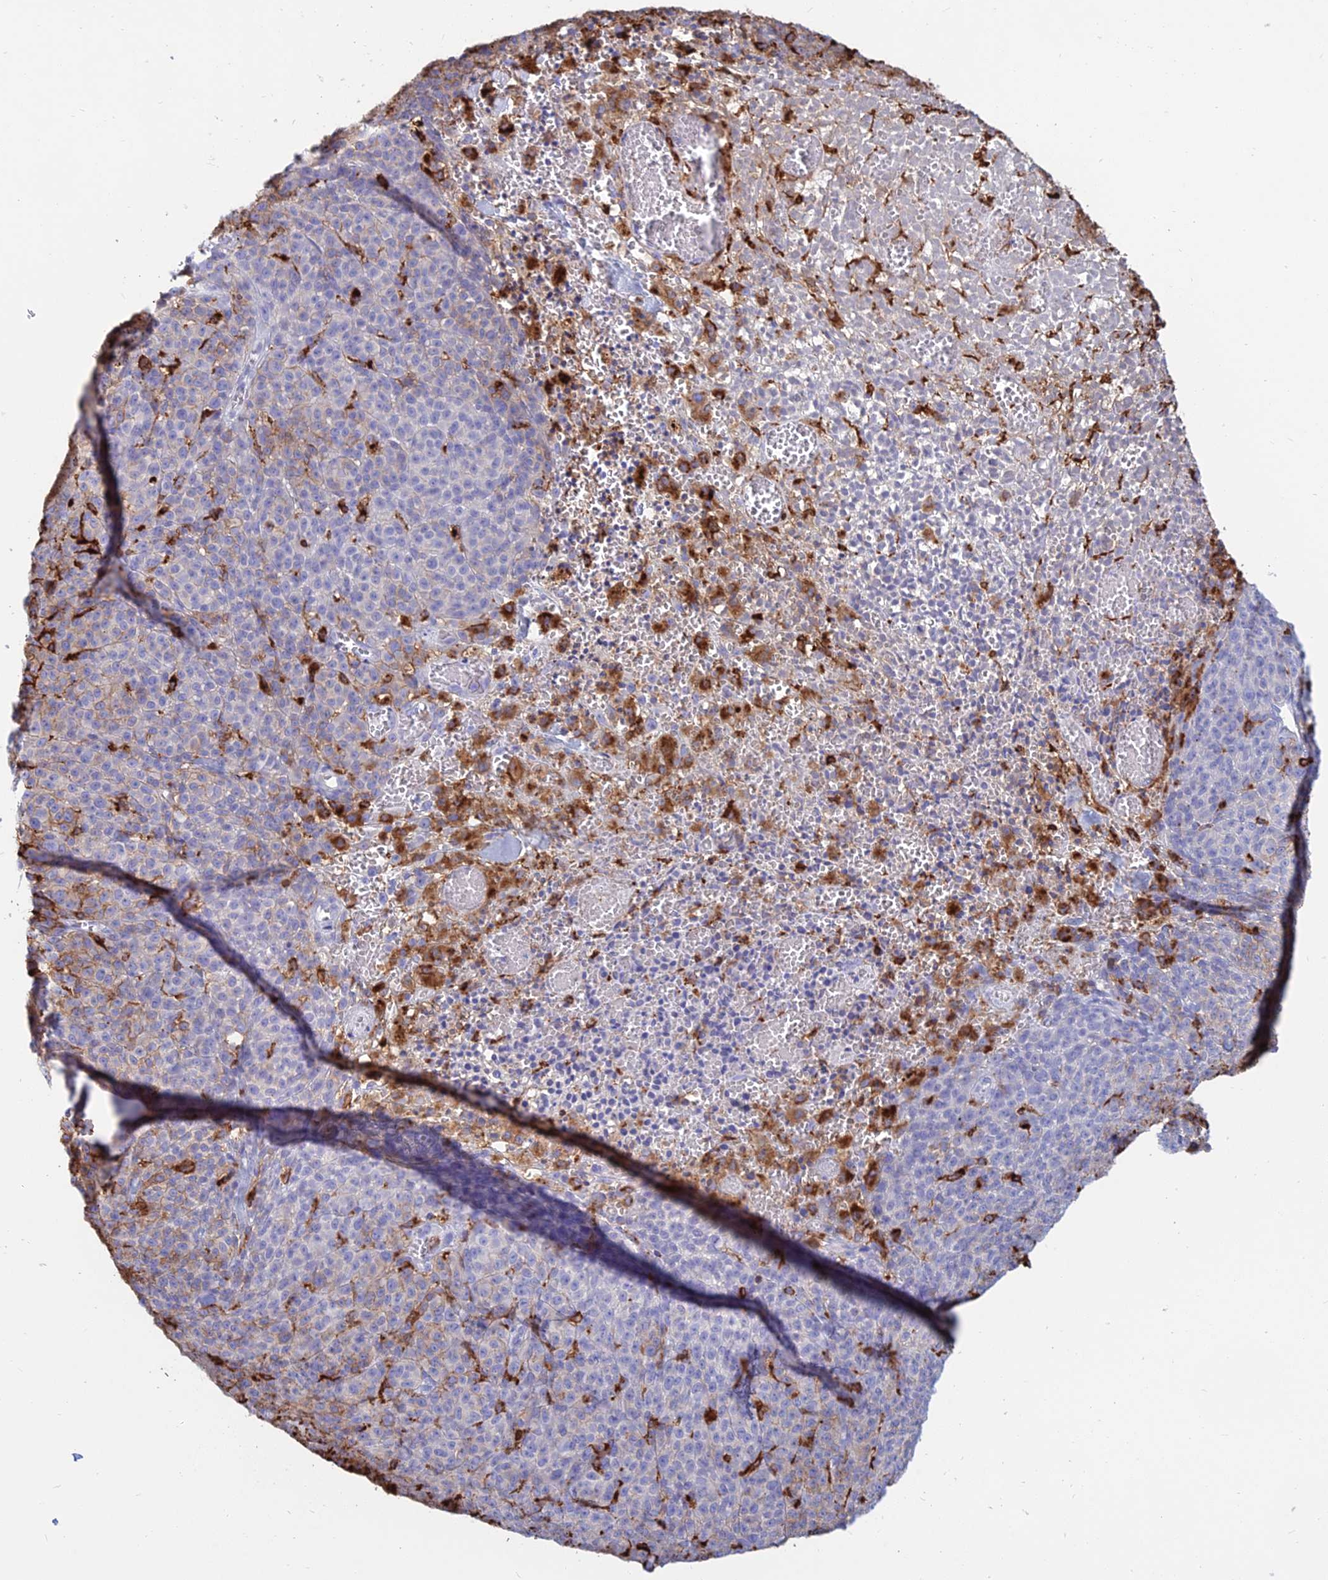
{"staining": {"intensity": "moderate", "quantity": "<25%", "location": "cytoplasmic/membranous"}, "tissue": "melanoma", "cell_type": "Tumor cells", "image_type": "cancer", "snomed": [{"axis": "morphology", "description": "Normal tissue, NOS"}, {"axis": "morphology", "description": "Malignant melanoma, NOS"}, {"axis": "topography", "description": "Skin"}], "caption": "Immunohistochemistry histopathology image of malignant melanoma stained for a protein (brown), which demonstrates low levels of moderate cytoplasmic/membranous expression in about <25% of tumor cells.", "gene": "HLA-DRB1", "patient": {"sex": "female", "age": 34}}